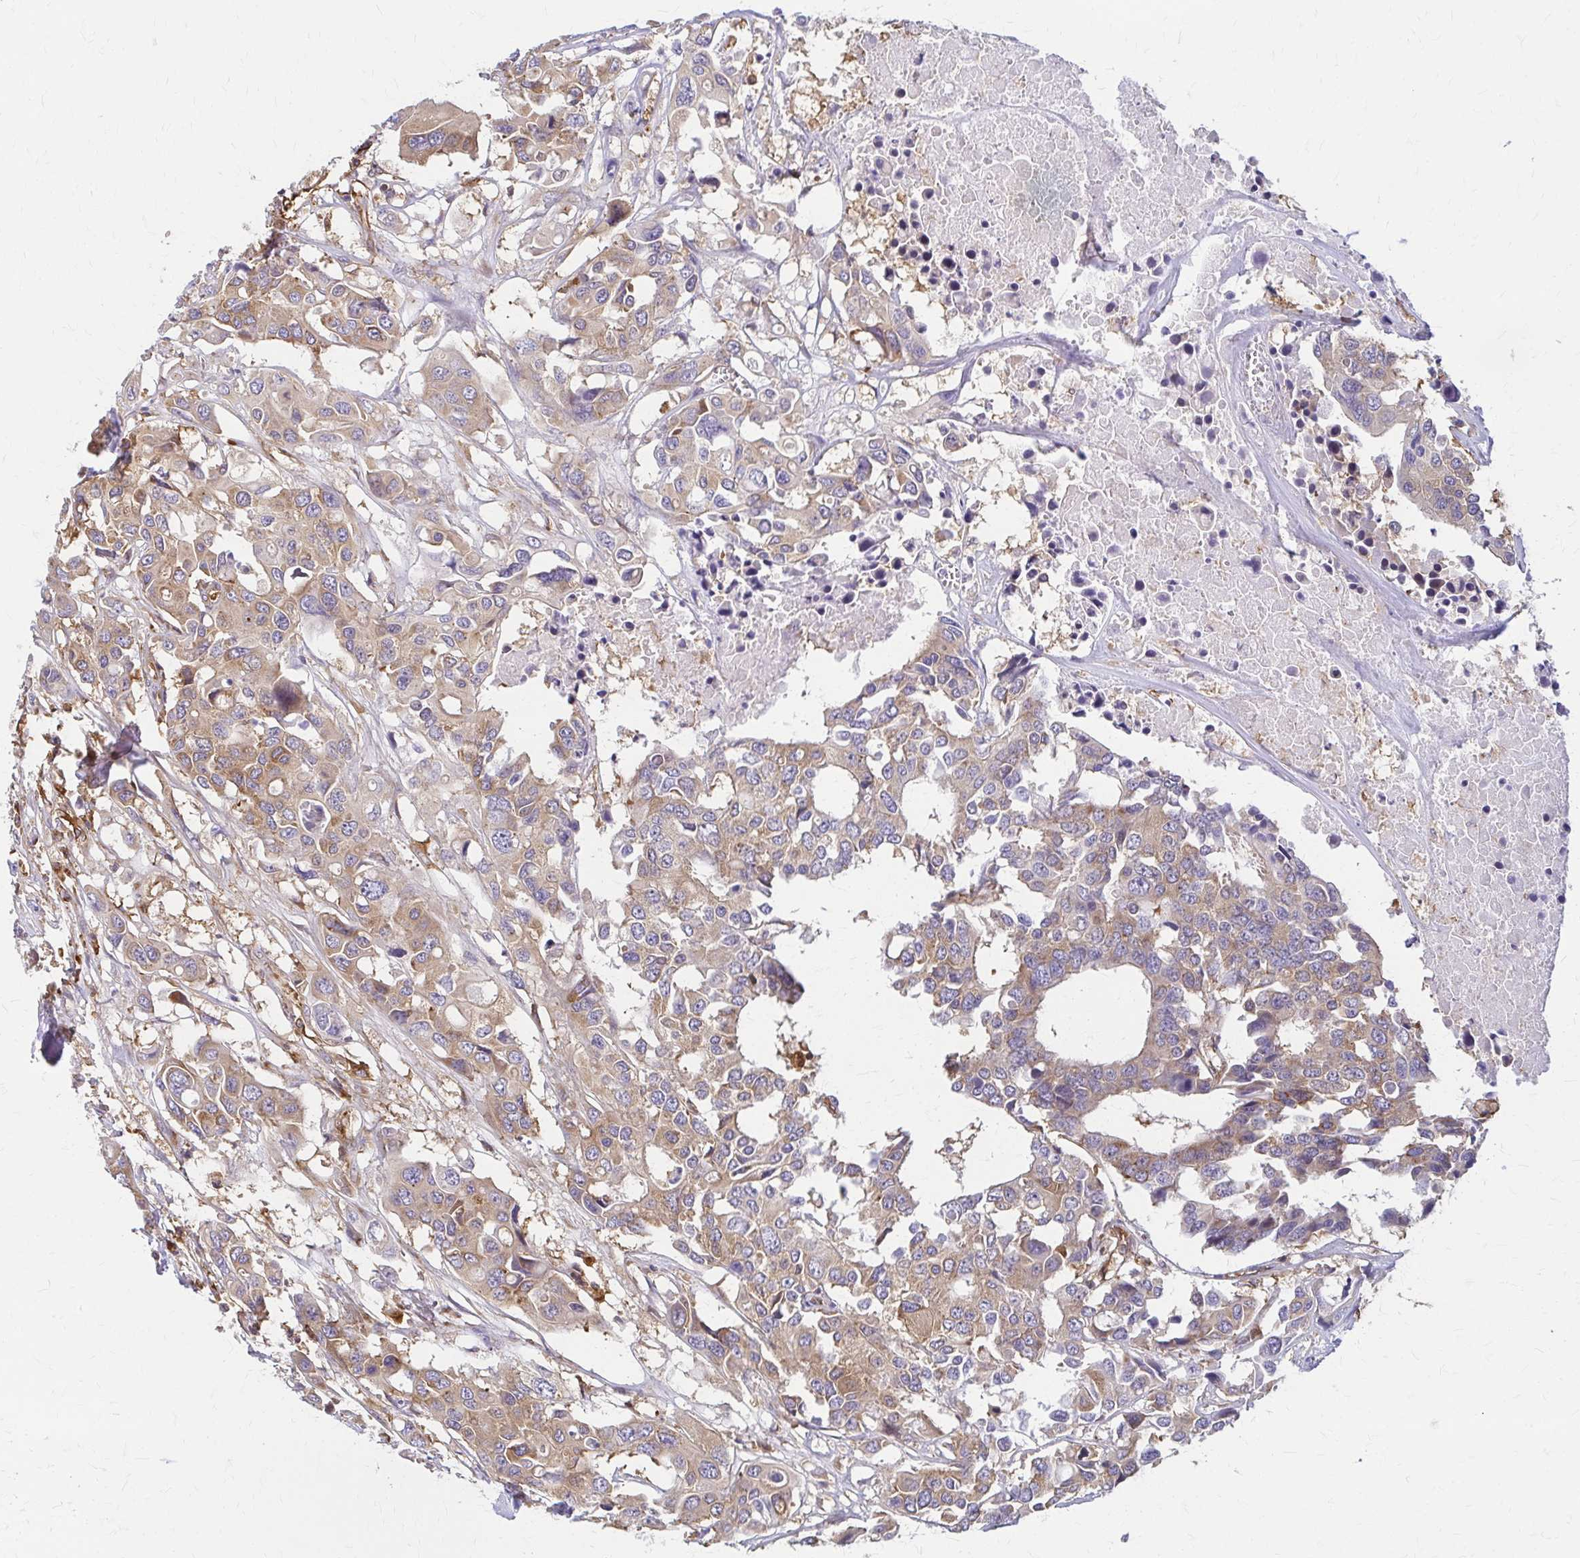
{"staining": {"intensity": "moderate", "quantity": ">75%", "location": "cytoplasmic/membranous"}, "tissue": "colorectal cancer", "cell_type": "Tumor cells", "image_type": "cancer", "snomed": [{"axis": "morphology", "description": "Adenocarcinoma, NOS"}, {"axis": "topography", "description": "Colon"}], "caption": "A photomicrograph of human adenocarcinoma (colorectal) stained for a protein shows moderate cytoplasmic/membranous brown staining in tumor cells. (brown staining indicates protein expression, while blue staining denotes nuclei).", "gene": "WASF2", "patient": {"sex": "male", "age": 77}}